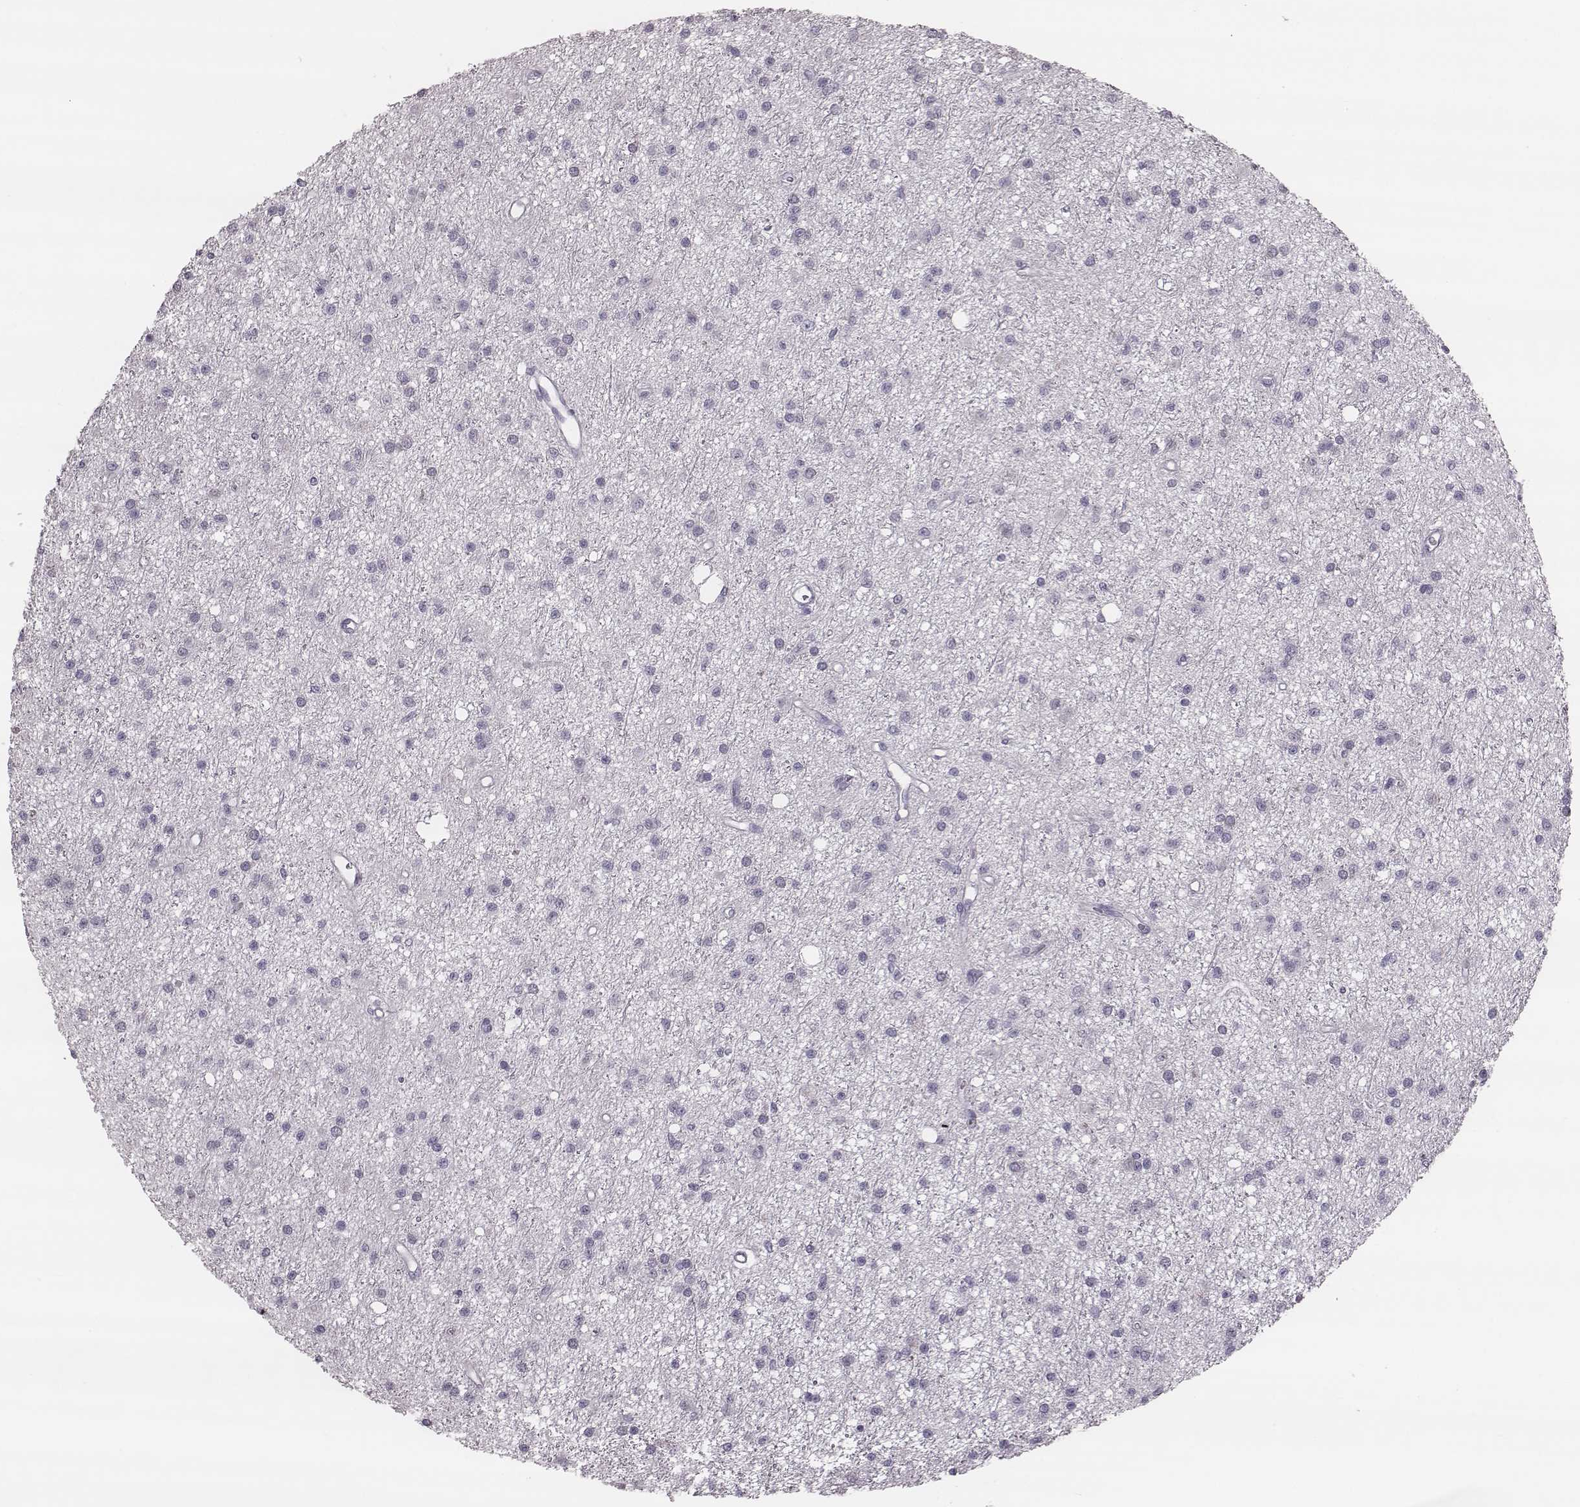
{"staining": {"intensity": "negative", "quantity": "none", "location": "none"}, "tissue": "glioma", "cell_type": "Tumor cells", "image_type": "cancer", "snomed": [{"axis": "morphology", "description": "Glioma, malignant, Low grade"}, {"axis": "topography", "description": "Brain"}], "caption": "The micrograph shows no significant staining in tumor cells of malignant glioma (low-grade).", "gene": "KRT74", "patient": {"sex": "male", "age": 27}}